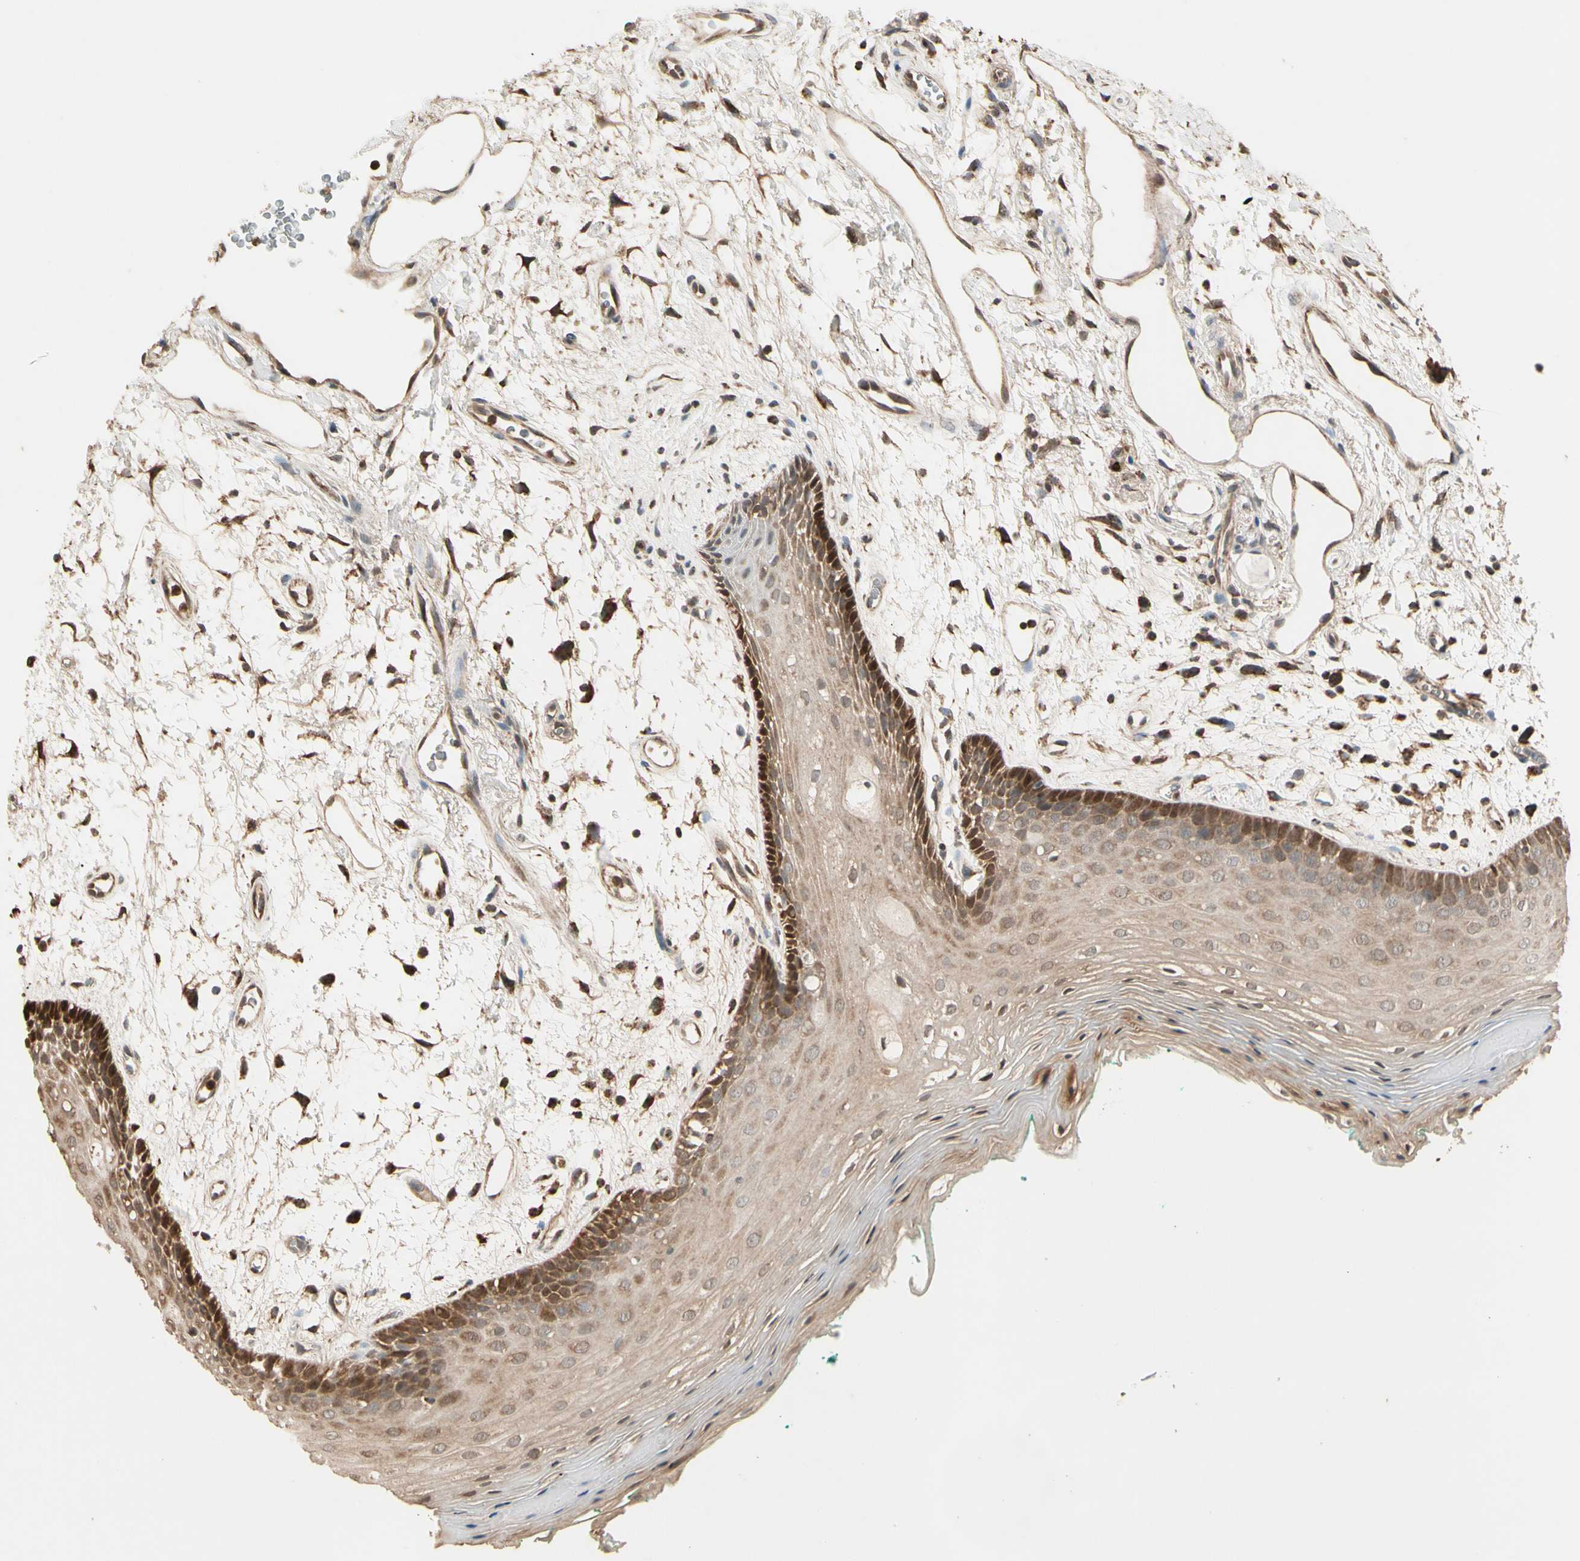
{"staining": {"intensity": "moderate", "quantity": ">75%", "location": "cytoplasmic/membranous,nuclear"}, "tissue": "oral mucosa", "cell_type": "Squamous epithelial cells", "image_type": "normal", "snomed": [{"axis": "morphology", "description": "Normal tissue, NOS"}, {"axis": "topography", "description": "Skeletal muscle"}, {"axis": "topography", "description": "Oral tissue"}, {"axis": "topography", "description": "Peripheral nerve tissue"}], "caption": "Oral mucosa stained with a brown dye demonstrates moderate cytoplasmic/membranous,nuclear positive staining in about >75% of squamous epithelial cells.", "gene": "PRDX5", "patient": {"sex": "female", "age": 84}}